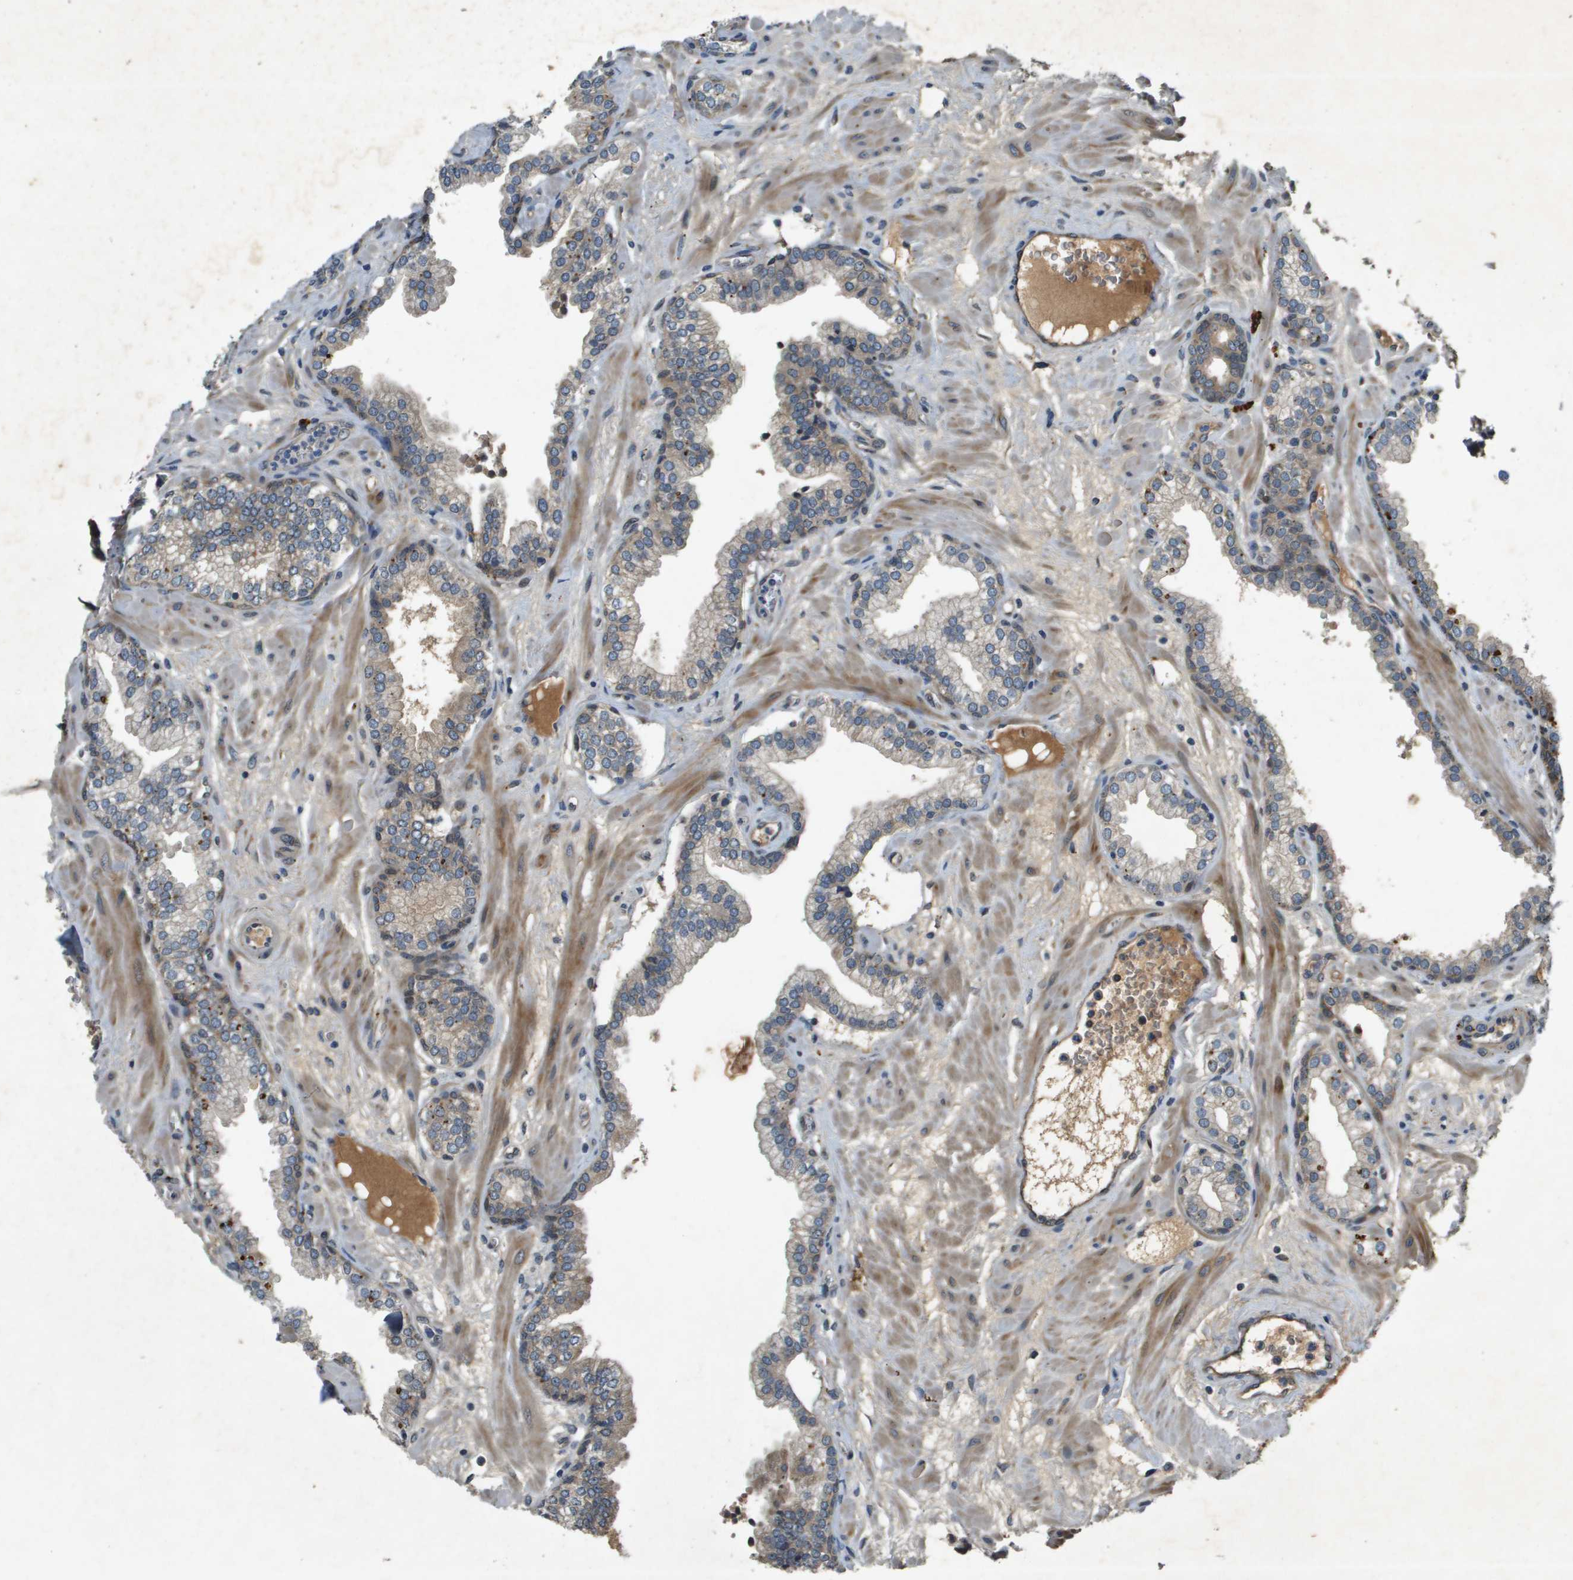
{"staining": {"intensity": "weak", "quantity": ">75%", "location": "cytoplasmic/membranous"}, "tissue": "prostate", "cell_type": "Glandular cells", "image_type": "normal", "snomed": [{"axis": "morphology", "description": "Normal tissue, NOS"}, {"axis": "morphology", "description": "Urothelial carcinoma, Low grade"}, {"axis": "topography", "description": "Urinary bladder"}, {"axis": "topography", "description": "Prostate"}], "caption": "A brown stain highlights weak cytoplasmic/membranous positivity of a protein in glandular cells of normal human prostate. The staining is performed using DAB brown chromogen to label protein expression. The nuclei are counter-stained blue using hematoxylin.", "gene": "PGAP3", "patient": {"sex": "male", "age": 60}}